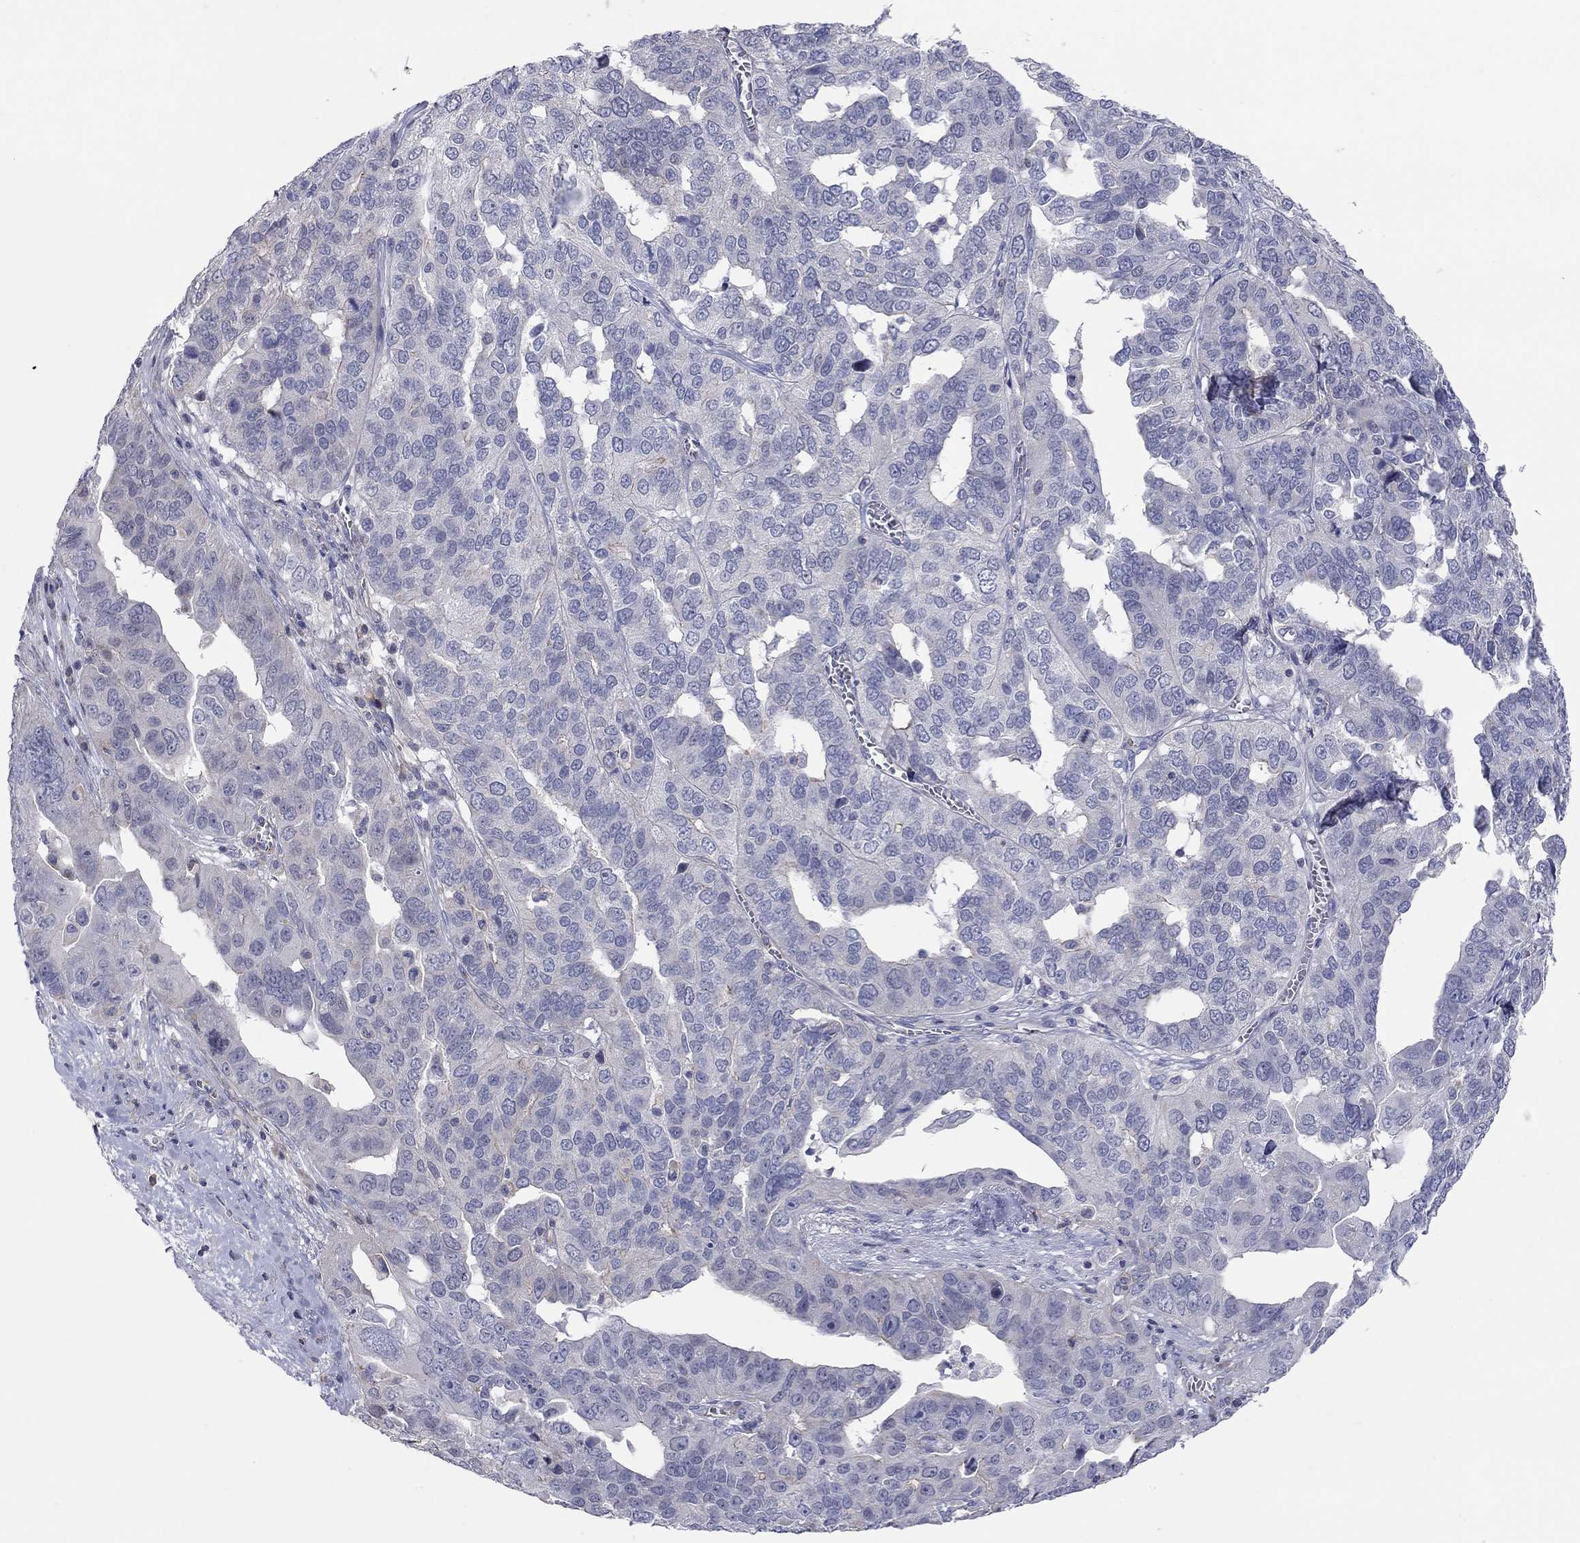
{"staining": {"intensity": "negative", "quantity": "none", "location": "none"}, "tissue": "ovarian cancer", "cell_type": "Tumor cells", "image_type": "cancer", "snomed": [{"axis": "morphology", "description": "Carcinoma, endometroid"}, {"axis": "topography", "description": "Soft tissue"}, {"axis": "topography", "description": "Ovary"}], "caption": "Tumor cells show no significant protein positivity in ovarian cancer. (DAB (3,3'-diaminobenzidine) immunohistochemistry visualized using brightfield microscopy, high magnification).", "gene": "PCDHGA10", "patient": {"sex": "female", "age": 52}}